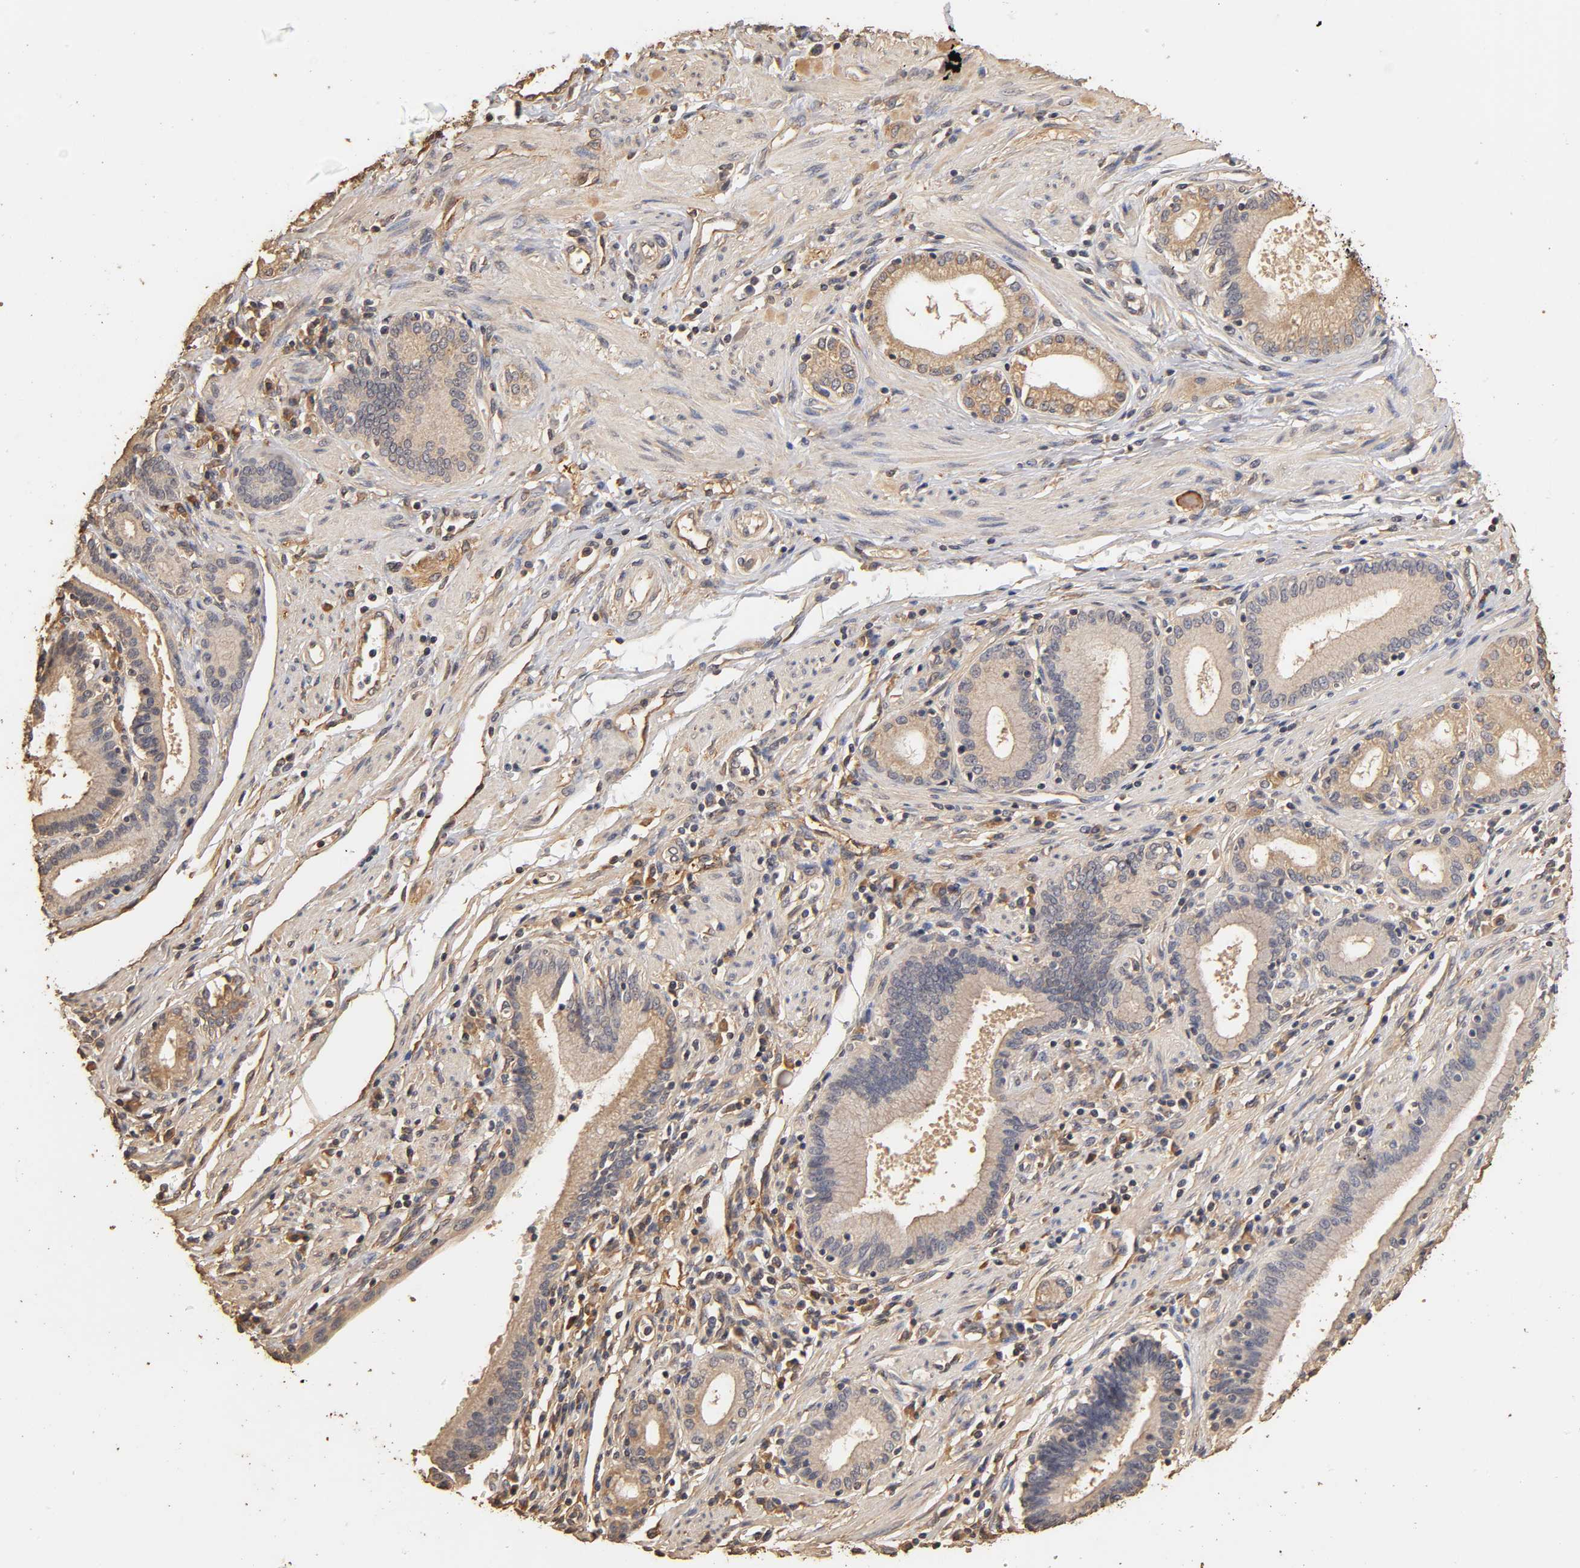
{"staining": {"intensity": "moderate", "quantity": "25%-75%", "location": "cytoplasmic/membranous"}, "tissue": "pancreatic cancer", "cell_type": "Tumor cells", "image_type": "cancer", "snomed": [{"axis": "morphology", "description": "Adenocarcinoma, NOS"}, {"axis": "topography", "description": "Pancreas"}], "caption": "Tumor cells show moderate cytoplasmic/membranous positivity in approximately 25%-75% of cells in pancreatic cancer (adenocarcinoma).", "gene": "VSIG4", "patient": {"sex": "female", "age": 48}}